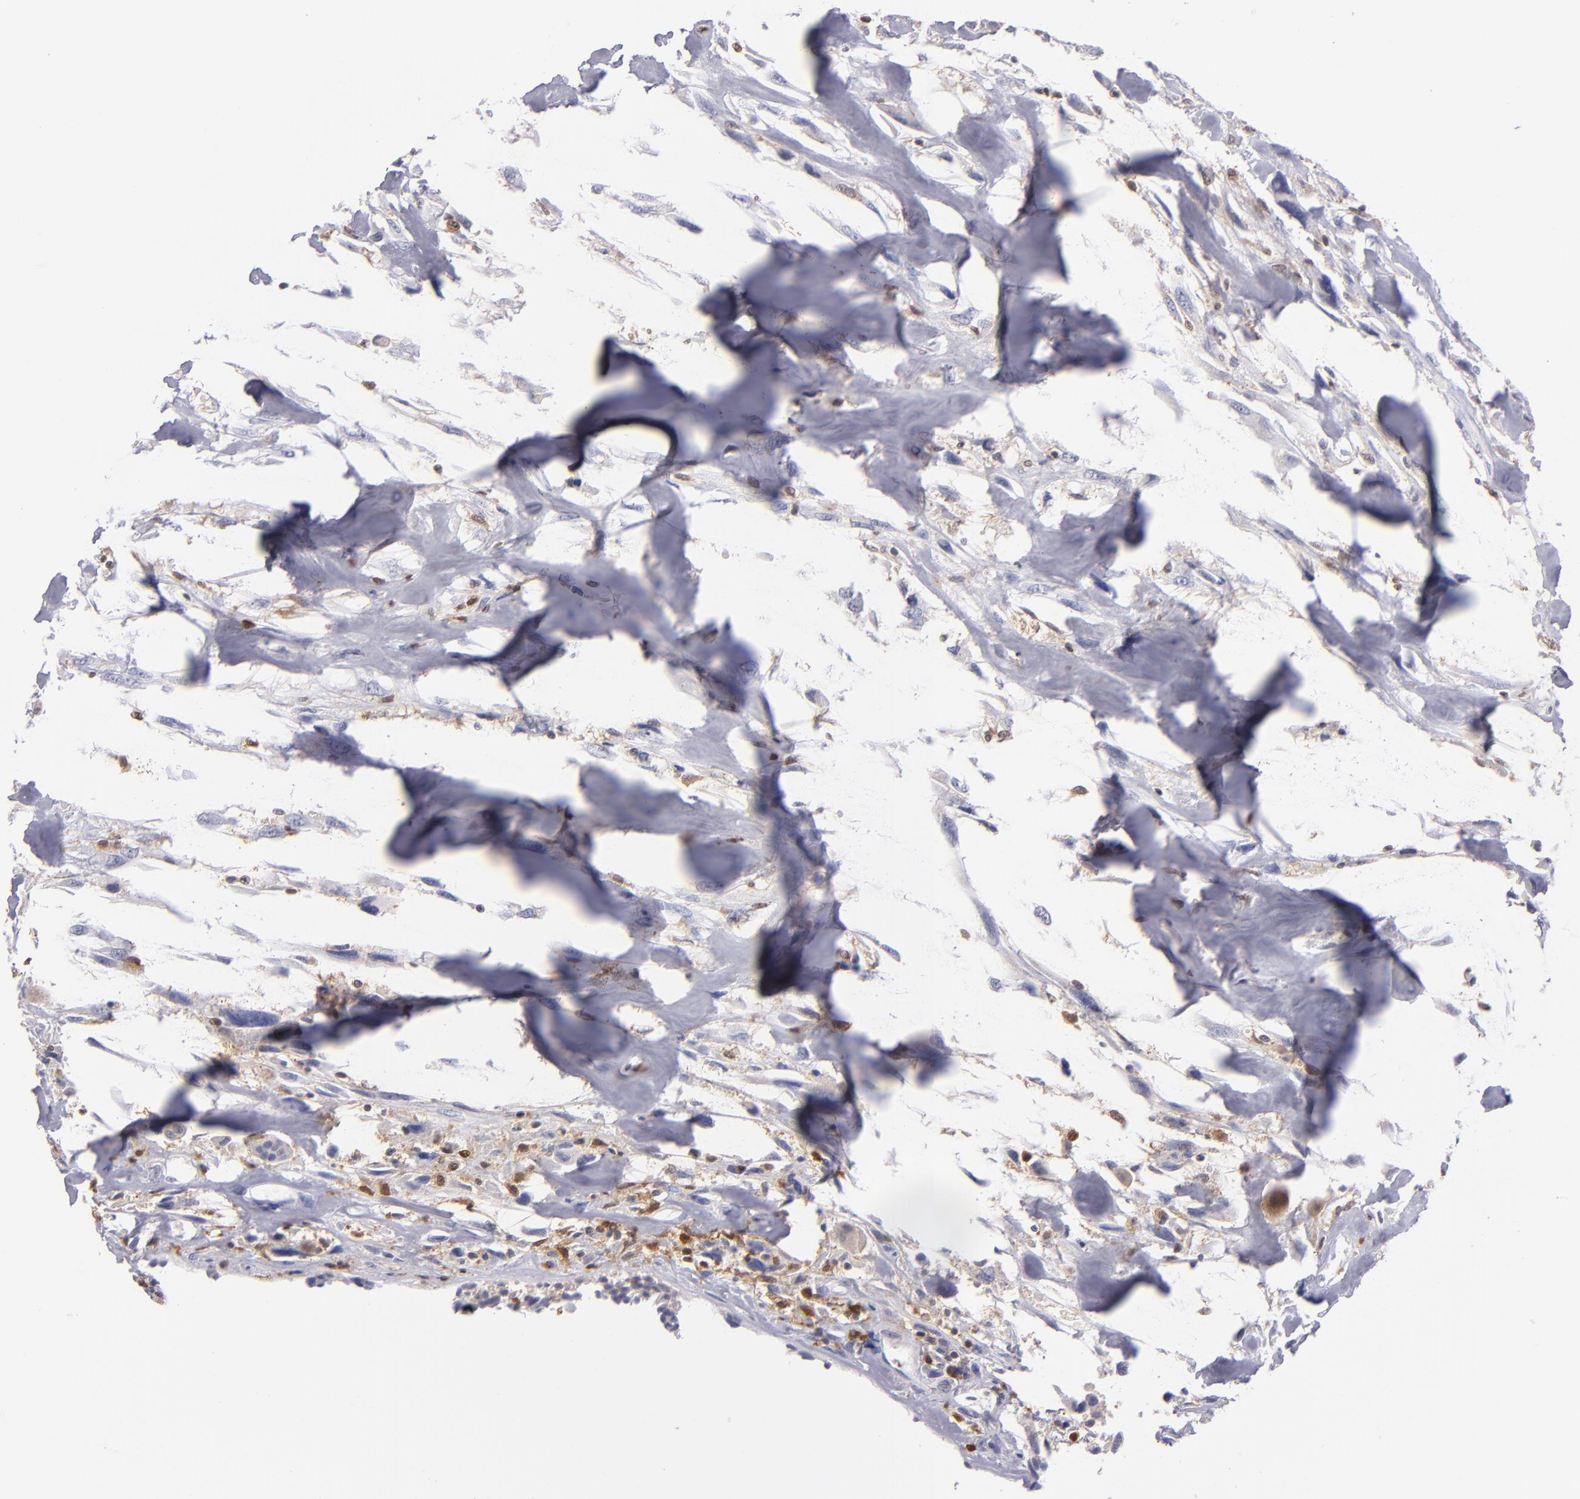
{"staining": {"intensity": "strong", "quantity": ">75%", "location": "cytoplasmic/membranous"}, "tissue": "breast cancer", "cell_type": "Tumor cells", "image_type": "cancer", "snomed": [{"axis": "morphology", "description": "Neoplasm, malignant, NOS"}, {"axis": "topography", "description": "Breast"}], "caption": "Breast cancer stained with a protein marker reveals strong staining in tumor cells.", "gene": "PRKCD", "patient": {"sex": "female", "age": 50}}